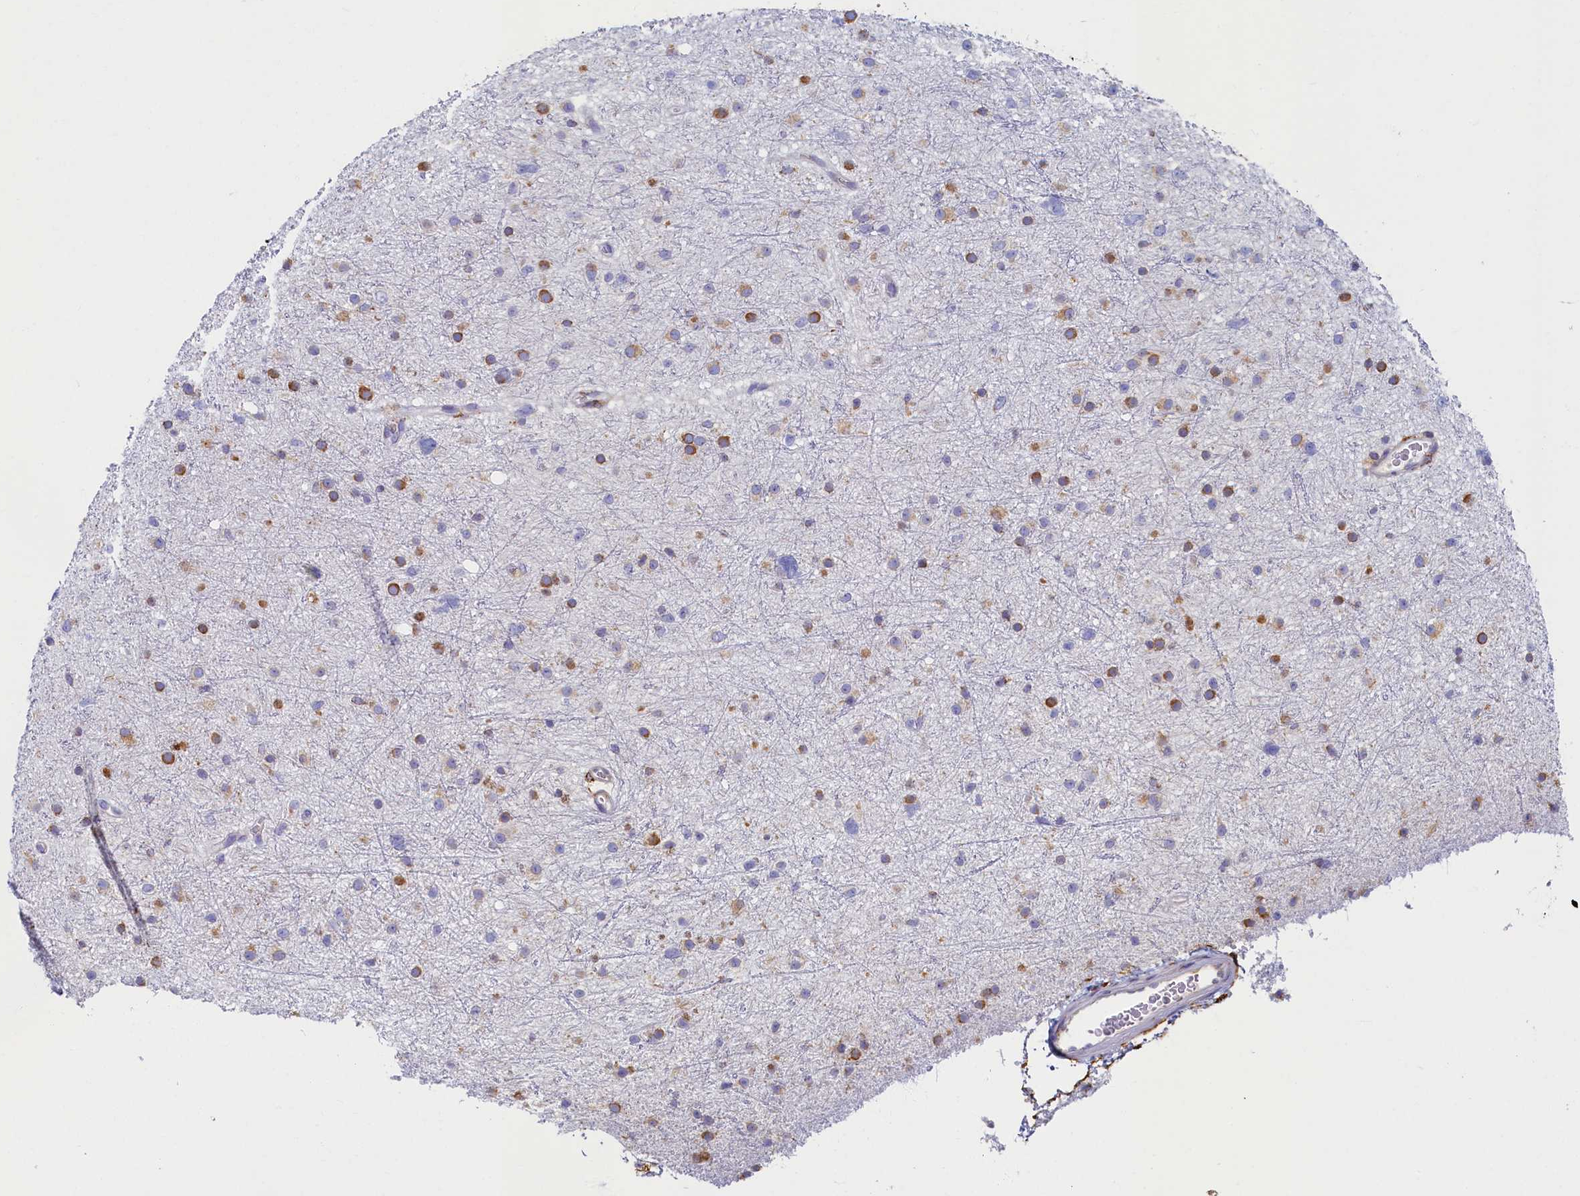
{"staining": {"intensity": "moderate", "quantity": "25%-75%", "location": "cytoplasmic/membranous"}, "tissue": "glioma", "cell_type": "Tumor cells", "image_type": "cancer", "snomed": [{"axis": "morphology", "description": "Glioma, malignant, Low grade"}, {"axis": "topography", "description": "Cerebral cortex"}], "caption": "A brown stain labels moderate cytoplasmic/membranous staining of a protein in glioma tumor cells. Using DAB (3,3'-diaminobenzidine) (brown) and hematoxylin (blue) stains, captured at high magnification using brightfield microscopy.", "gene": "TMEM18", "patient": {"sex": "female", "age": 39}}